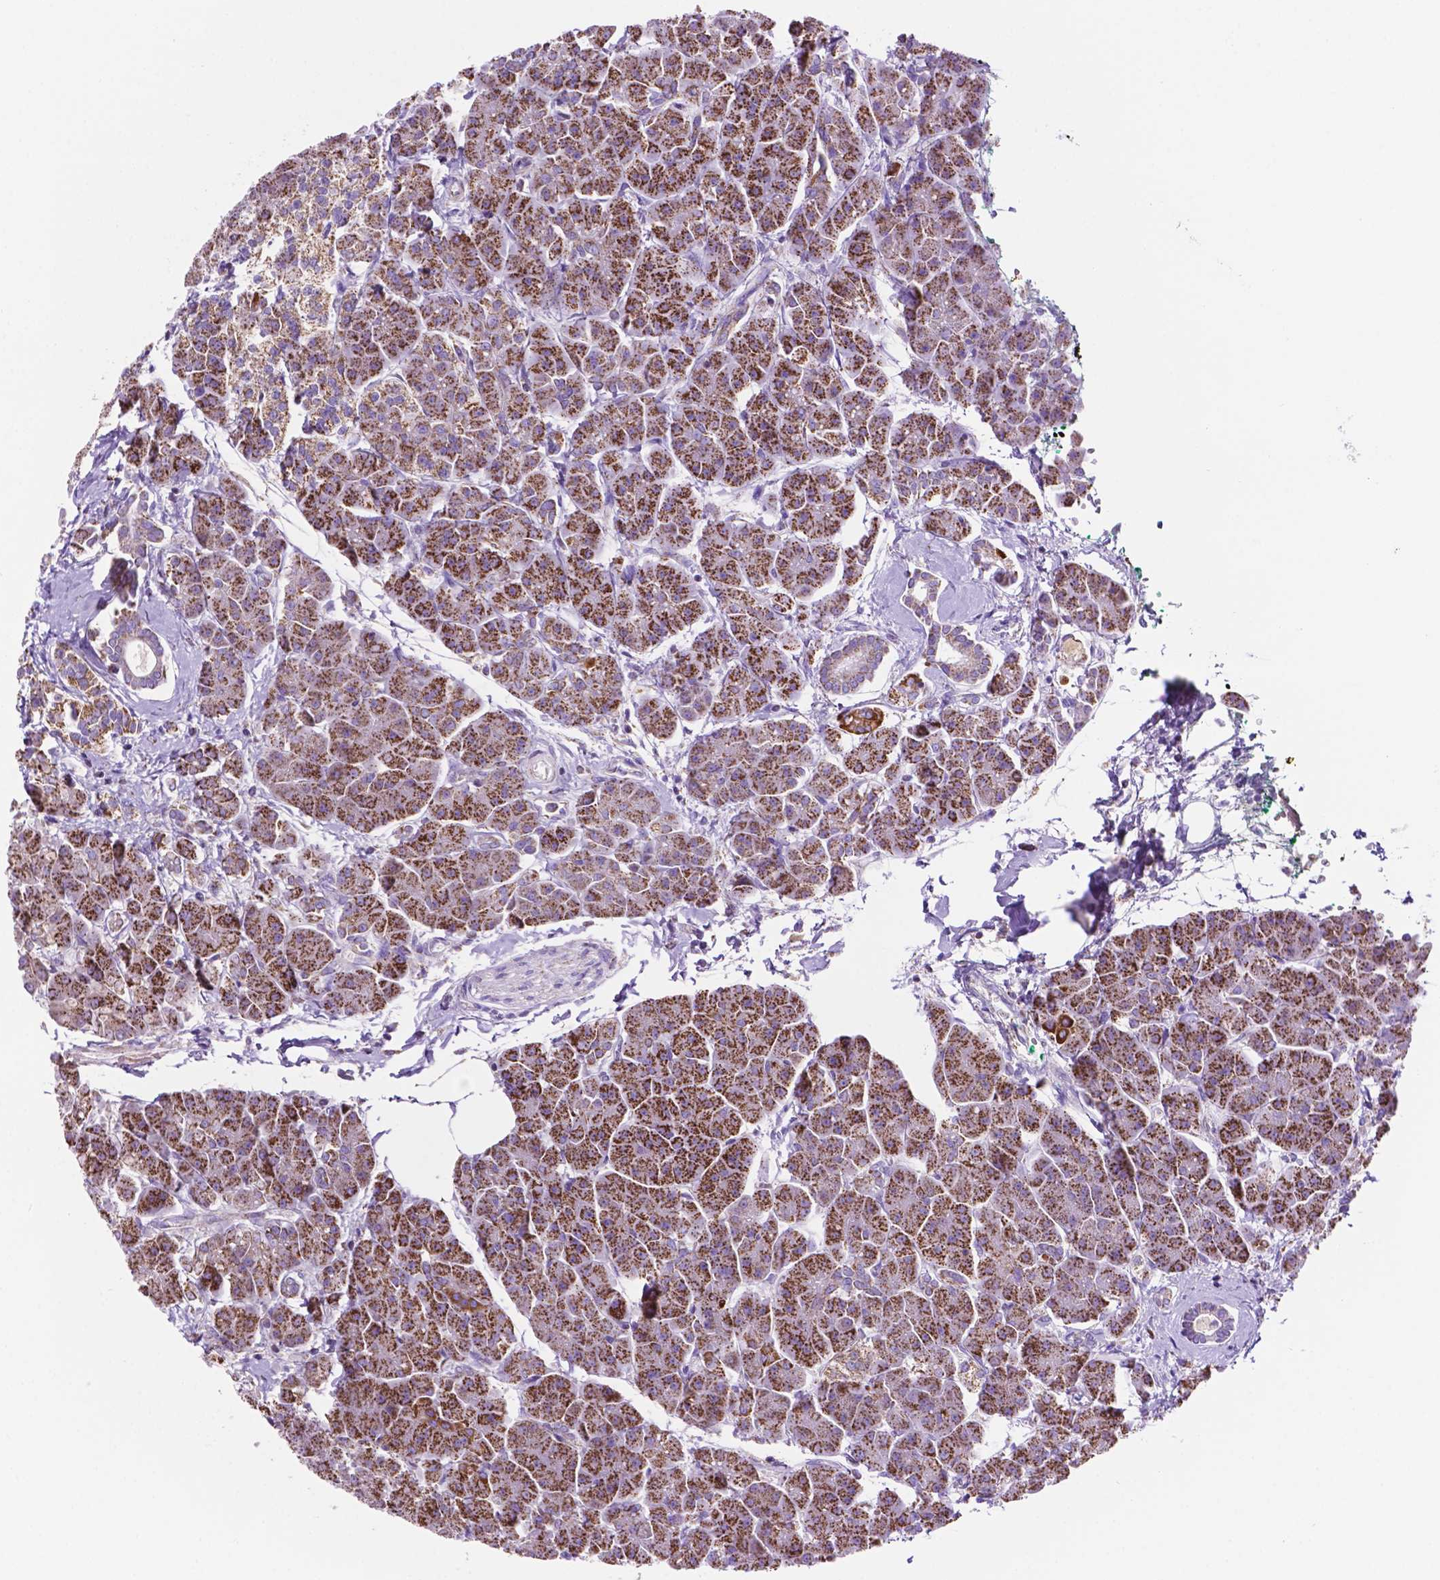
{"staining": {"intensity": "strong", "quantity": ">75%", "location": "cytoplasmic/membranous"}, "tissue": "pancreas", "cell_type": "Exocrine glandular cells", "image_type": "normal", "snomed": [{"axis": "morphology", "description": "Normal tissue, NOS"}, {"axis": "topography", "description": "Adipose tissue"}, {"axis": "topography", "description": "Pancreas"}, {"axis": "topography", "description": "Peripheral nerve tissue"}], "caption": "Protein expression analysis of benign pancreas displays strong cytoplasmic/membranous staining in about >75% of exocrine glandular cells.", "gene": "GDPD5", "patient": {"sex": "female", "age": 58}}